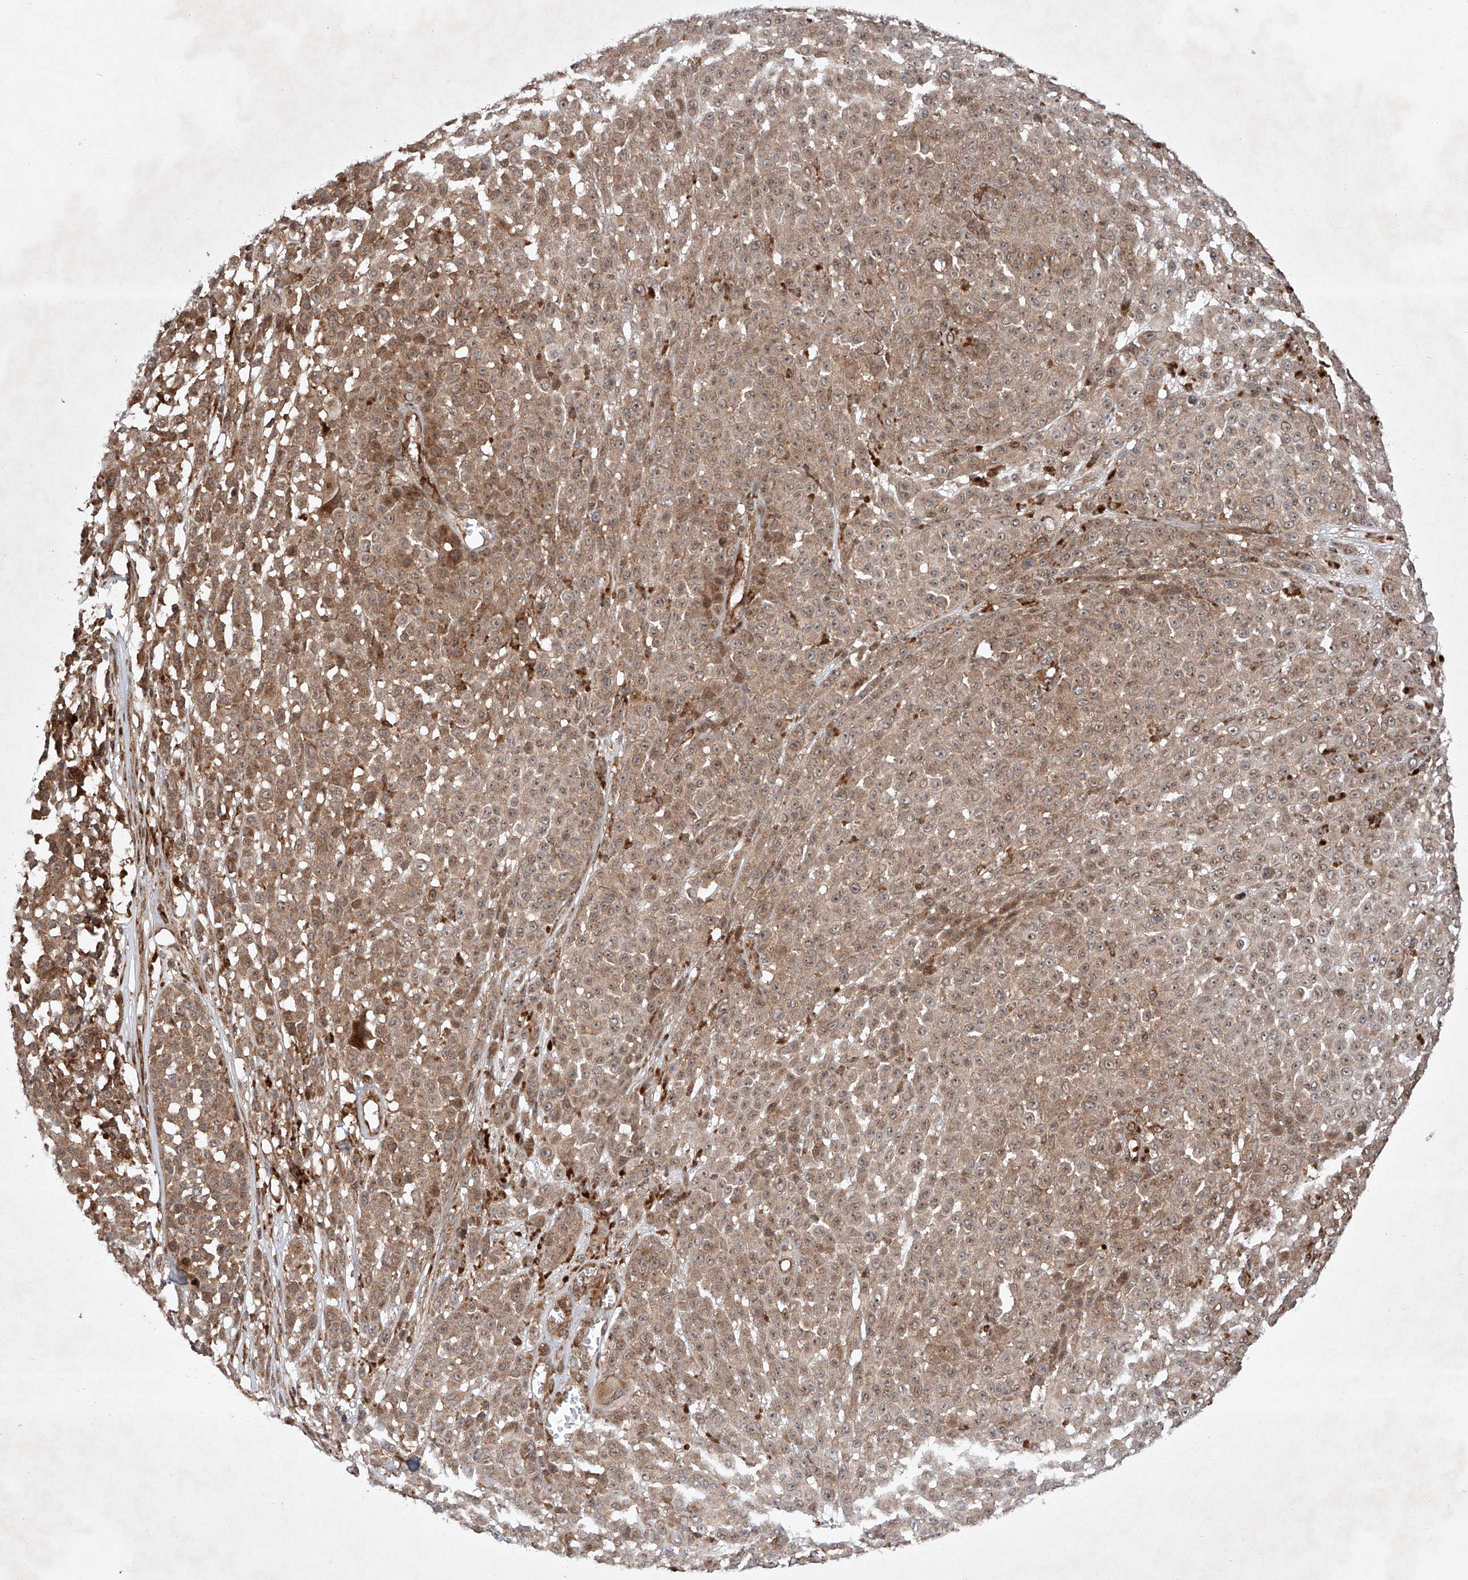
{"staining": {"intensity": "moderate", "quantity": ">75%", "location": "cytoplasmic/membranous"}, "tissue": "melanoma", "cell_type": "Tumor cells", "image_type": "cancer", "snomed": [{"axis": "morphology", "description": "Malignant melanoma, NOS"}, {"axis": "topography", "description": "Skin"}], "caption": "IHC of malignant melanoma exhibits medium levels of moderate cytoplasmic/membranous staining in approximately >75% of tumor cells.", "gene": "ZFP28", "patient": {"sex": "female", "age": 94}}